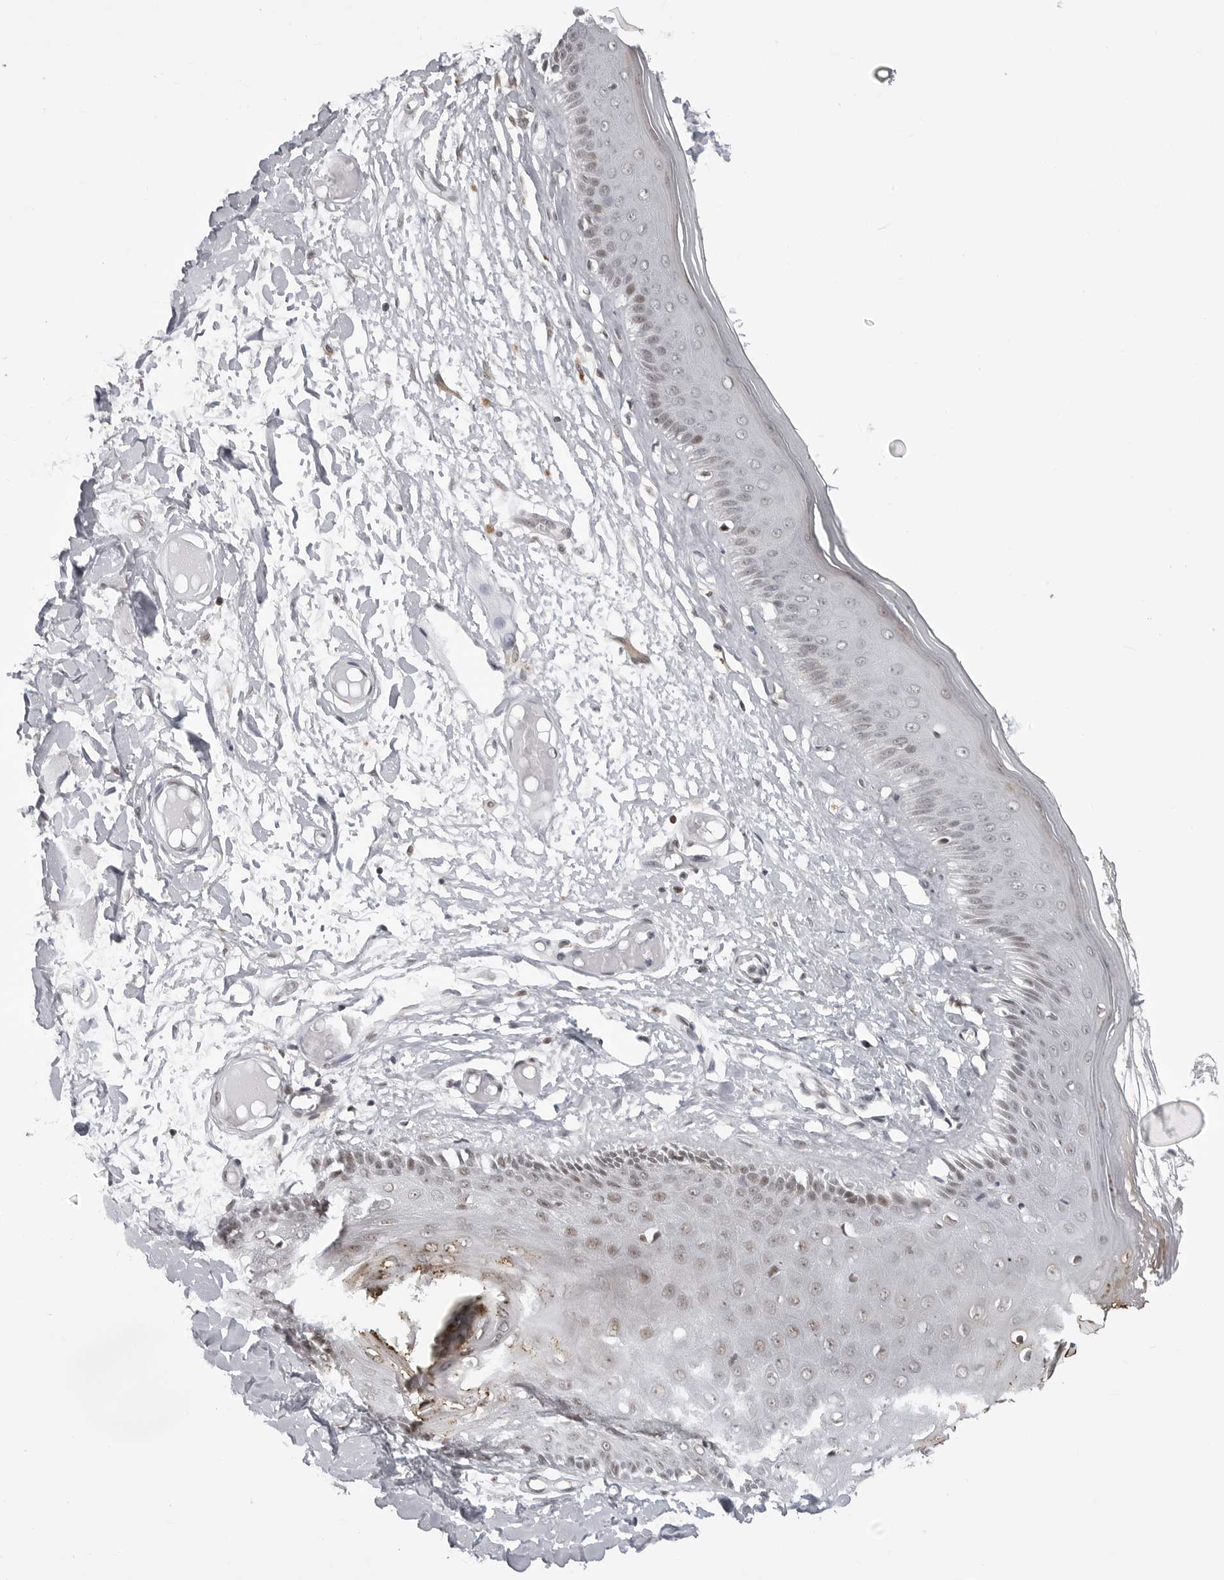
{"staining": {"intensity": "moderate", "quantity": "25%-75%", "location": "nuclear"}, "tissue": "skin", "cell_type": "Epidermal cells", "image_type": "normal", "snomed": [{"axis": "morphology", "description": "Normal tissue, NOS"}, {"axis": "topography", "description": "Vulva"}], "caption": "Epidermal cells exhibit medium levels of moderate nuclear expression in about 25%-75% of cells in benign skin. (brown staining indicates protein expression, while blue staining denotes nuclei).", "gene": "WRAP53", "patient": {"sex": "female", "age": 73}}